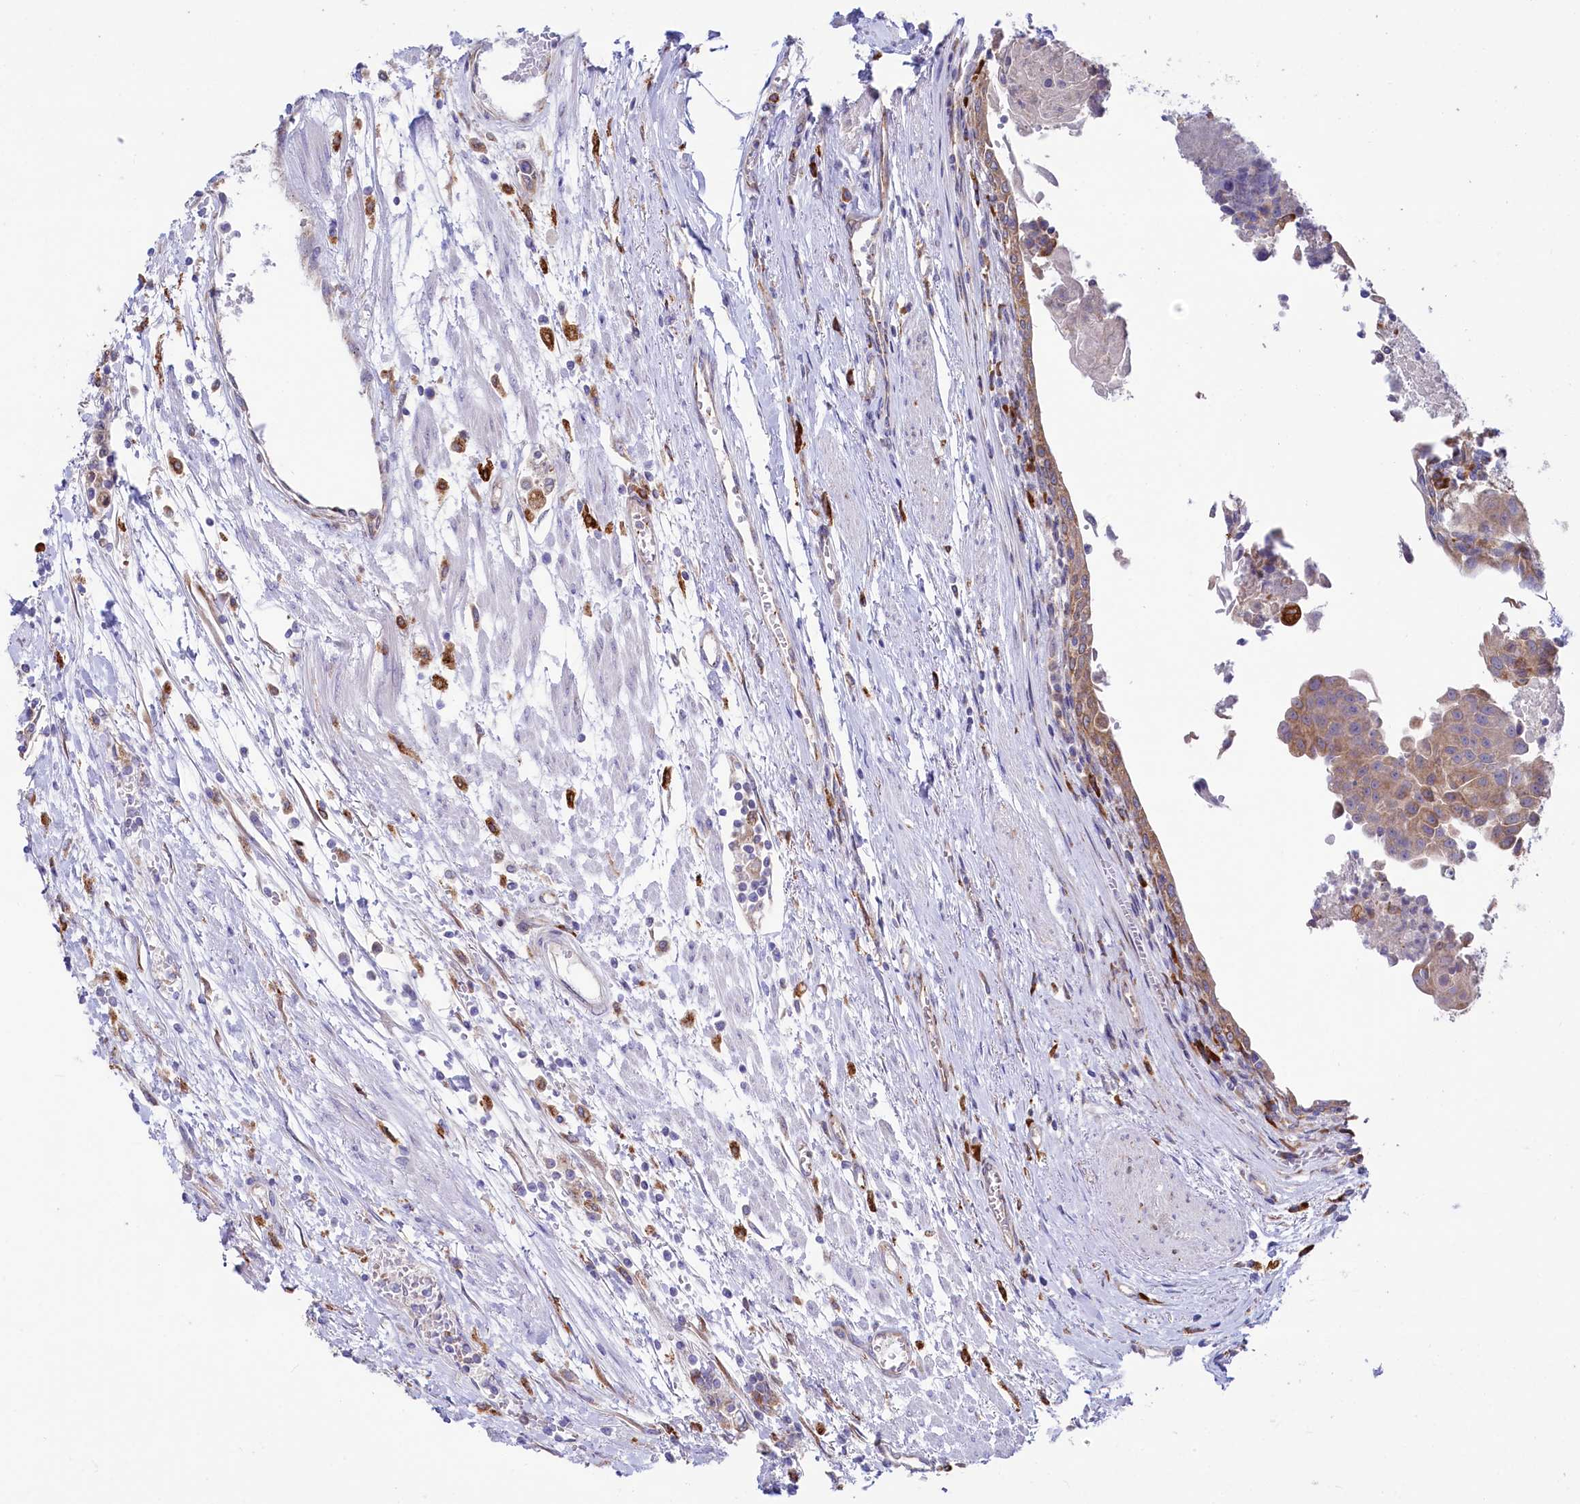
{"staining": {"intensity": "weak", "quantity": "<25%", "location": "cytoplasmic/membranous"}, "tissue": "urothelial cancer", "cell_type": "Tumor cells", "image_type": "cancer", "snomed": [{"axis": "morphology", "description": "Urothelial carcinoma, High grade"}, {"axis": "topography", "description": "Urinary bladder"}], "caption": "This is a image of IHC staining of high-grade urothelial carcinoma, which shows no staining in tumor cells. The staining was performed using DAB to visualize the protein expression in brown, while the nuclei were stained in blue with hematoxylin (Magnification: 20x).", "gene": "CHID1", "patient": {"sex": "female", "age": 85}}